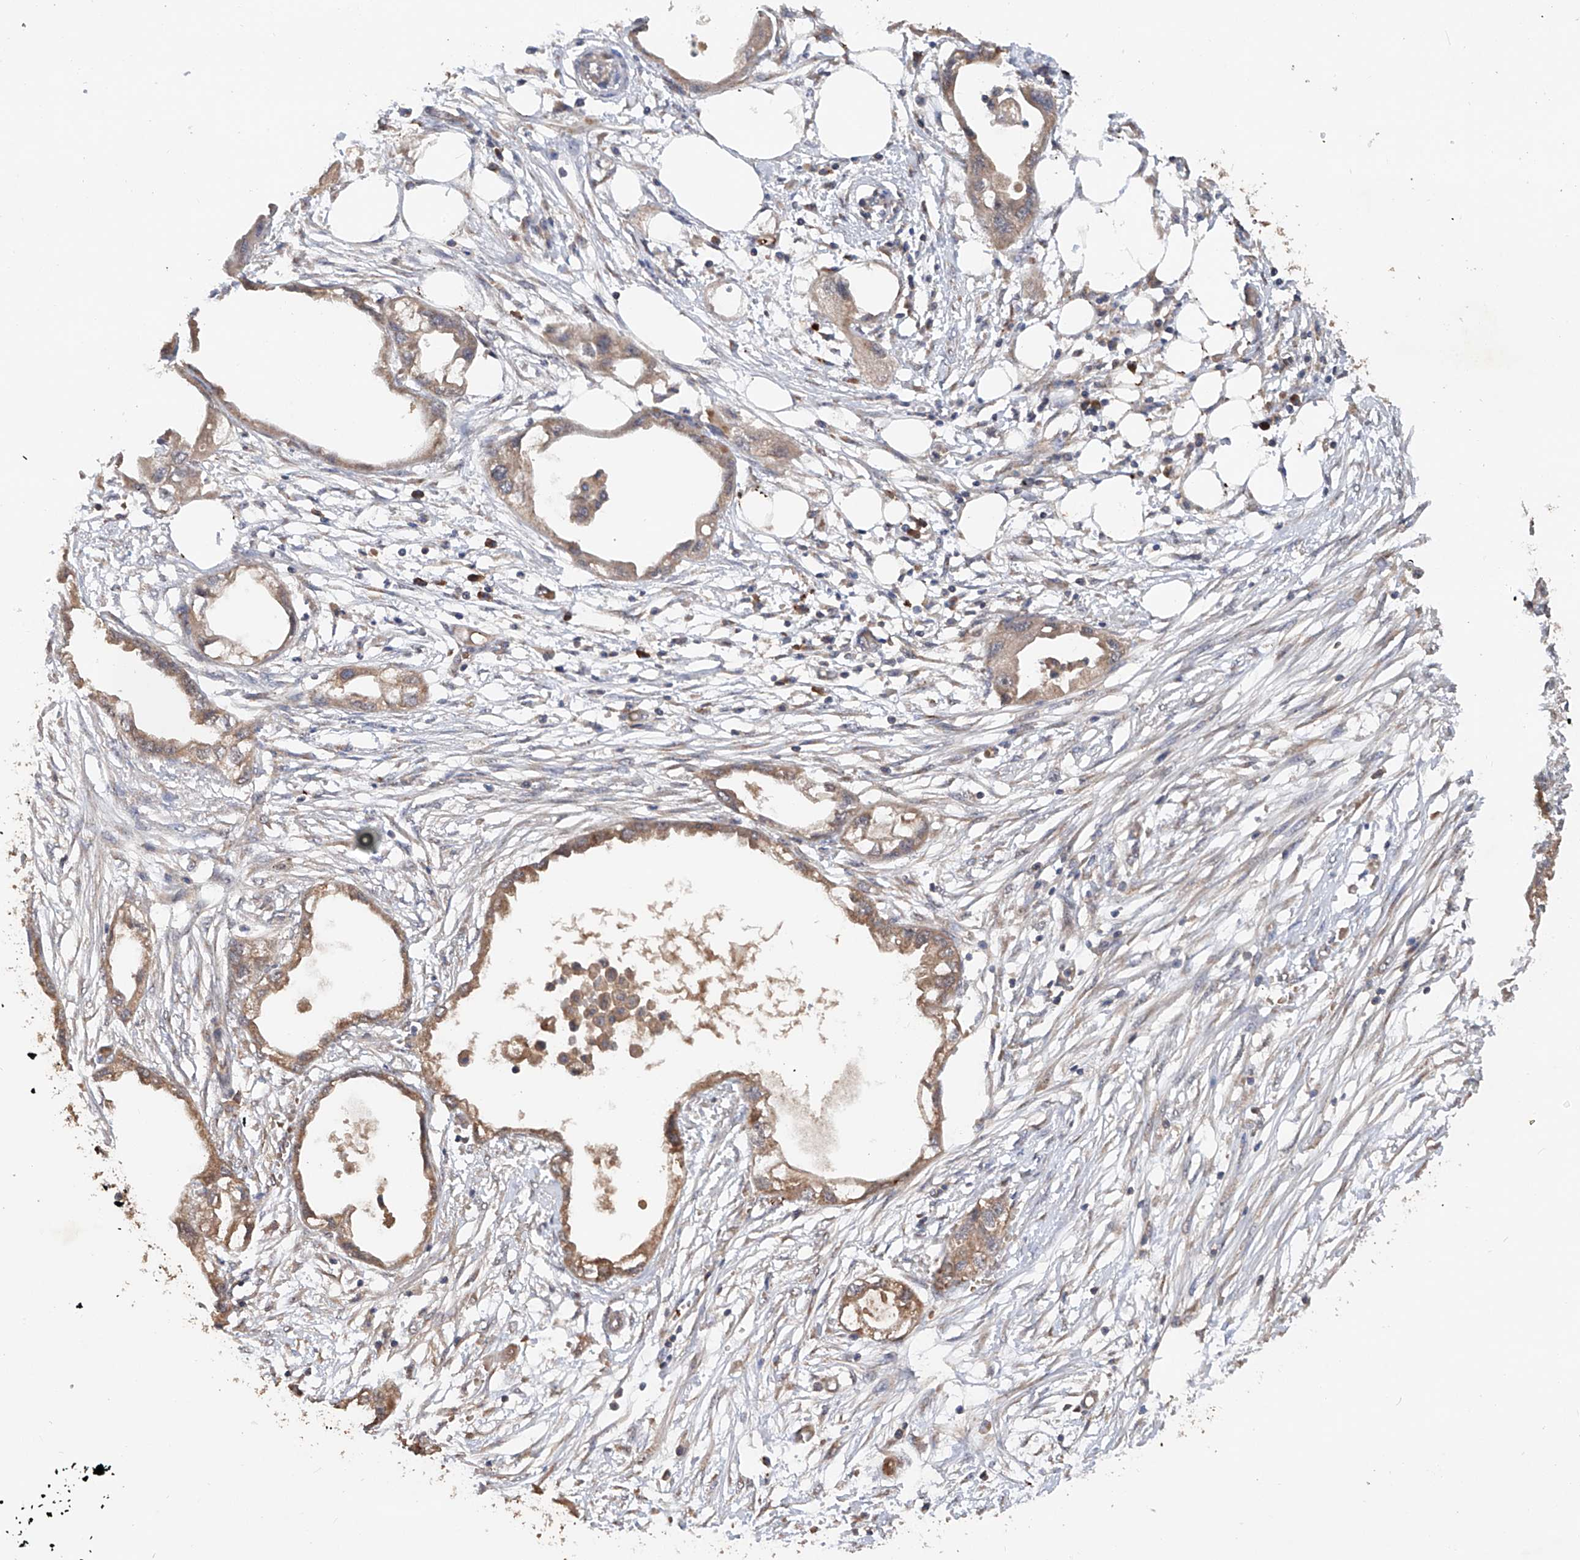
{"staining": {"intensity": "moderate", "quantity": ">75%", "location": "cytoplasmic/membranous"}, "tissue": "endometrial cancer", "cell_type": "Tumor cells", "image_type": "cancer", "snomed": [{"axis": "morphology", "description": "Adenocarcinoma, NOS"}, {"axis": "morphology", "description": "Adenocarcinoma, metastatic, NOS"}, {"axis": "topography", "description": "Adipose tissue"}, {"axis": "topography", "description": "Endometrium"}], "caption": "Immunohistochemistry (IHC) of human endometrial cancer reveals medium levels of moderate cytoplasmic/membranous expression in about >75% of tumor cells.", "gene": "EDN1", "patient": {"sex": "female", "age": 67}}